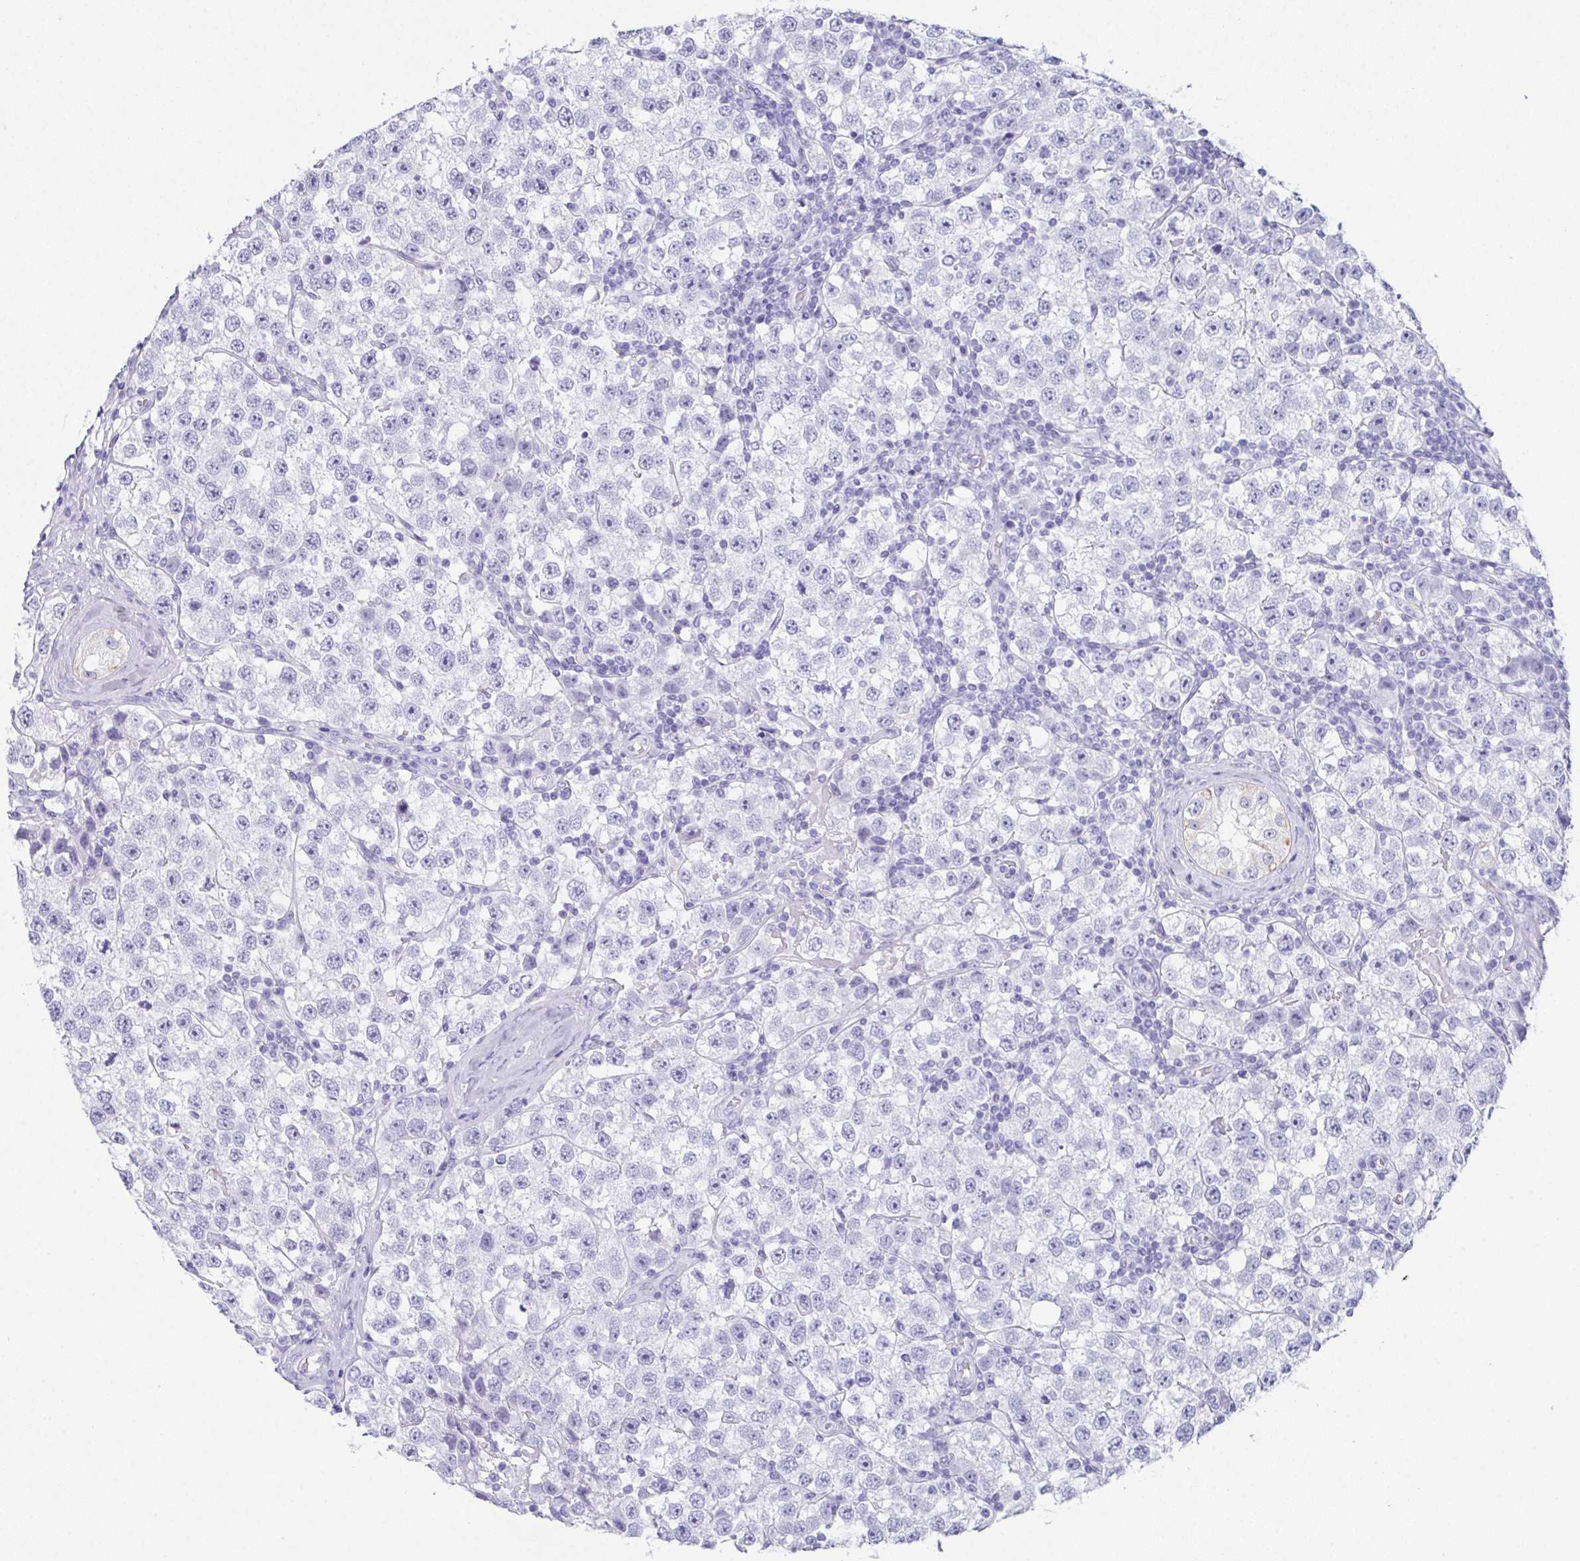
{"staining": {"intensity": "negative", "quantity": "none", "location": "none"}, "tissue": "testis cancer", "cell_type": "Tumor cells", "image_type": "cancer", "snomed": [{"axis": "morphology", "description": "Seminoma, NOS"}, {"axis": "topography", "description": "Testis"}], "caption": "Seminoma (testis) was stained to show a protein in brown. There is no significant positivity in tumor cells.", "gene": "TEX19", "patient": {"sex": "male", "age": 34}}